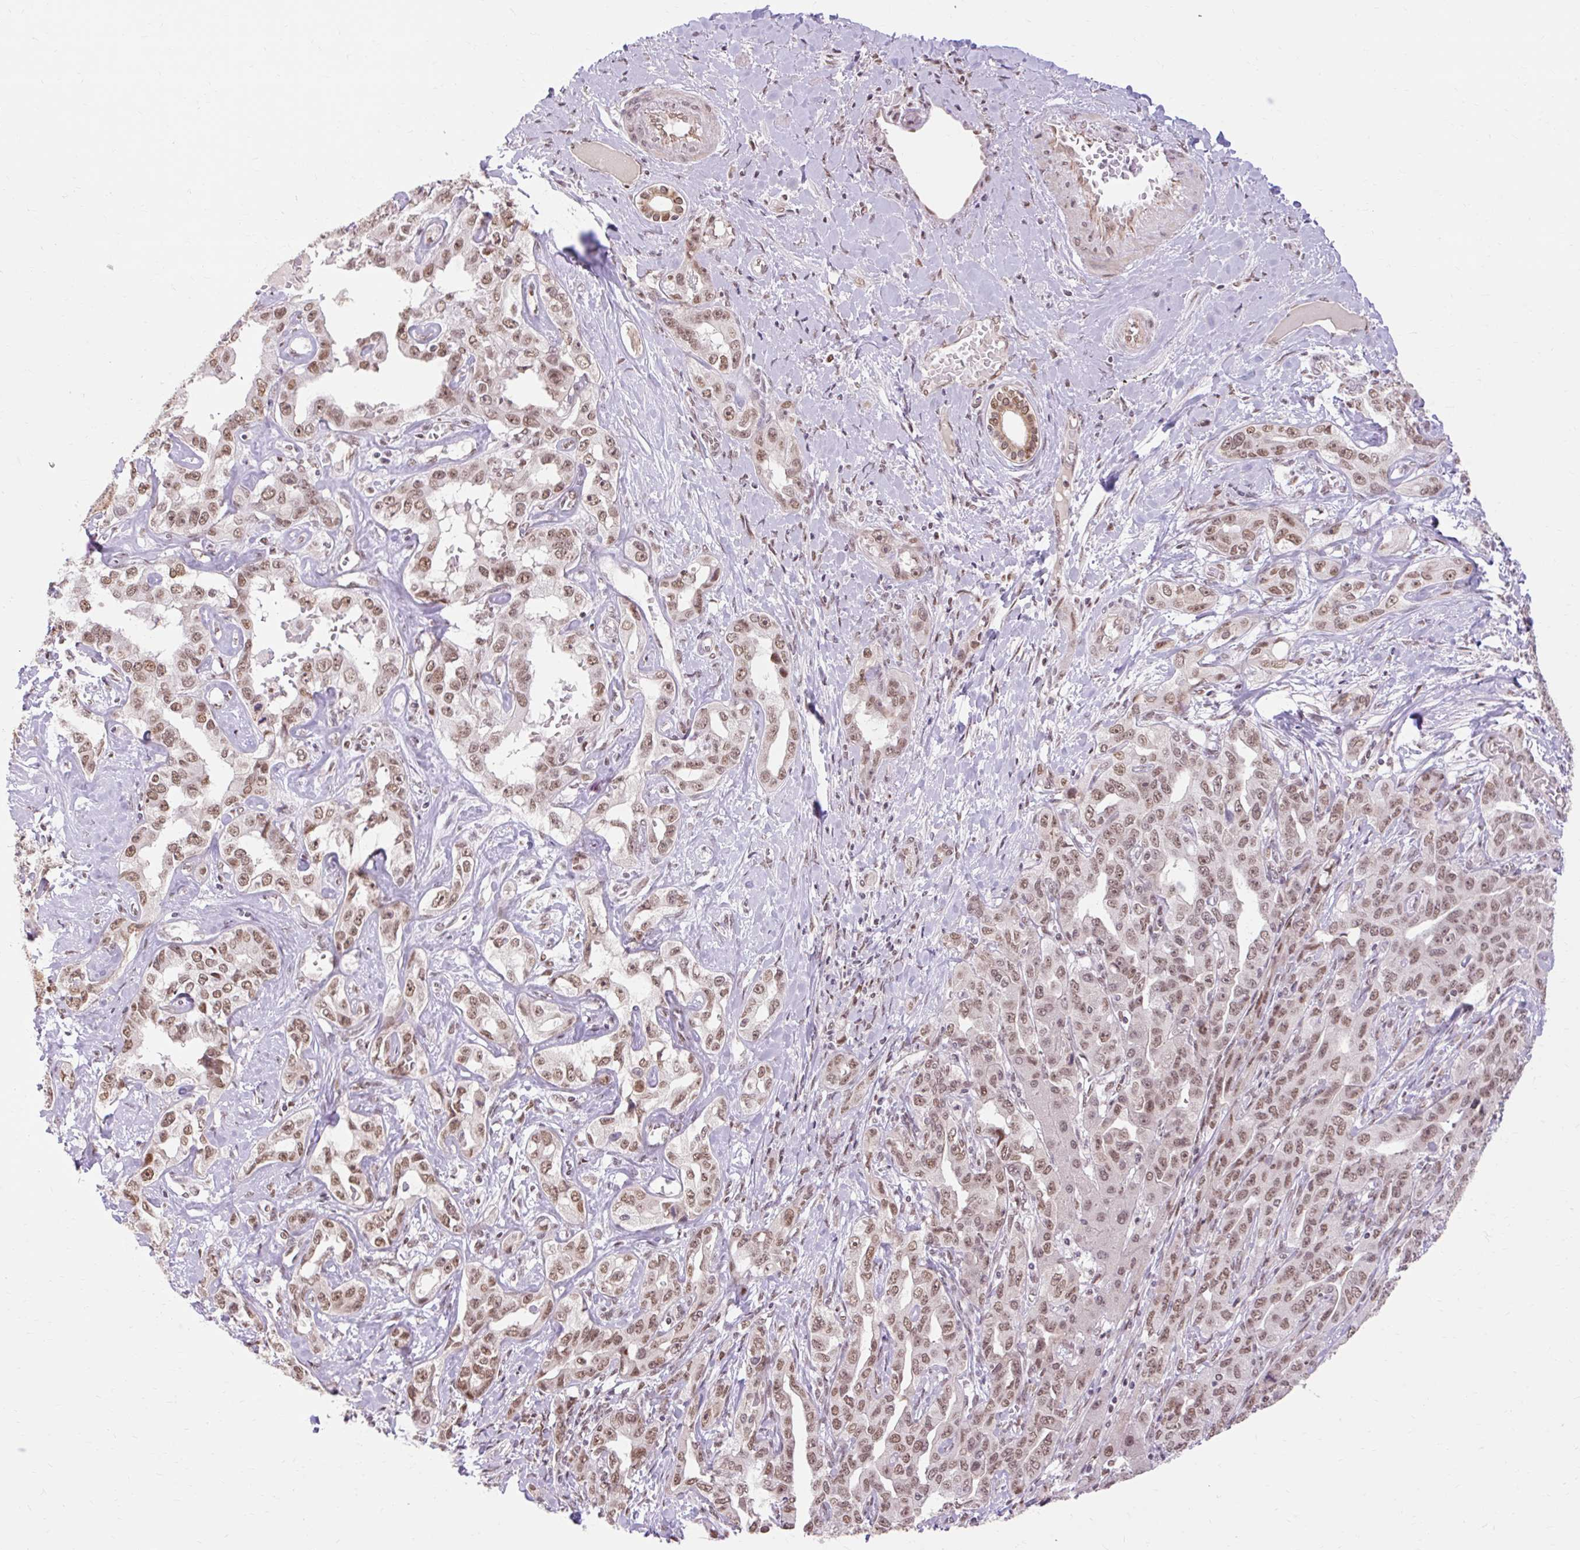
{"staining": {"intensity": "moderate", "quantity": ">75%", "location": "nuclear"}, "tissue": "liver cancer", "cell_type": "Tumor cells", "image_type": "cancer", "snomed": [{"axis": "morphology", "description": "Cholangiocarcinoma"}, {"axis": "topography", "description": "Liver"}], "caption": "Cholangiocarcinoma (liver) stained for a protein displays moderate nuclear positivity in tumor cells.", "gene": "NPIPB12", "patient": {"sex": "male", "age": 59}}